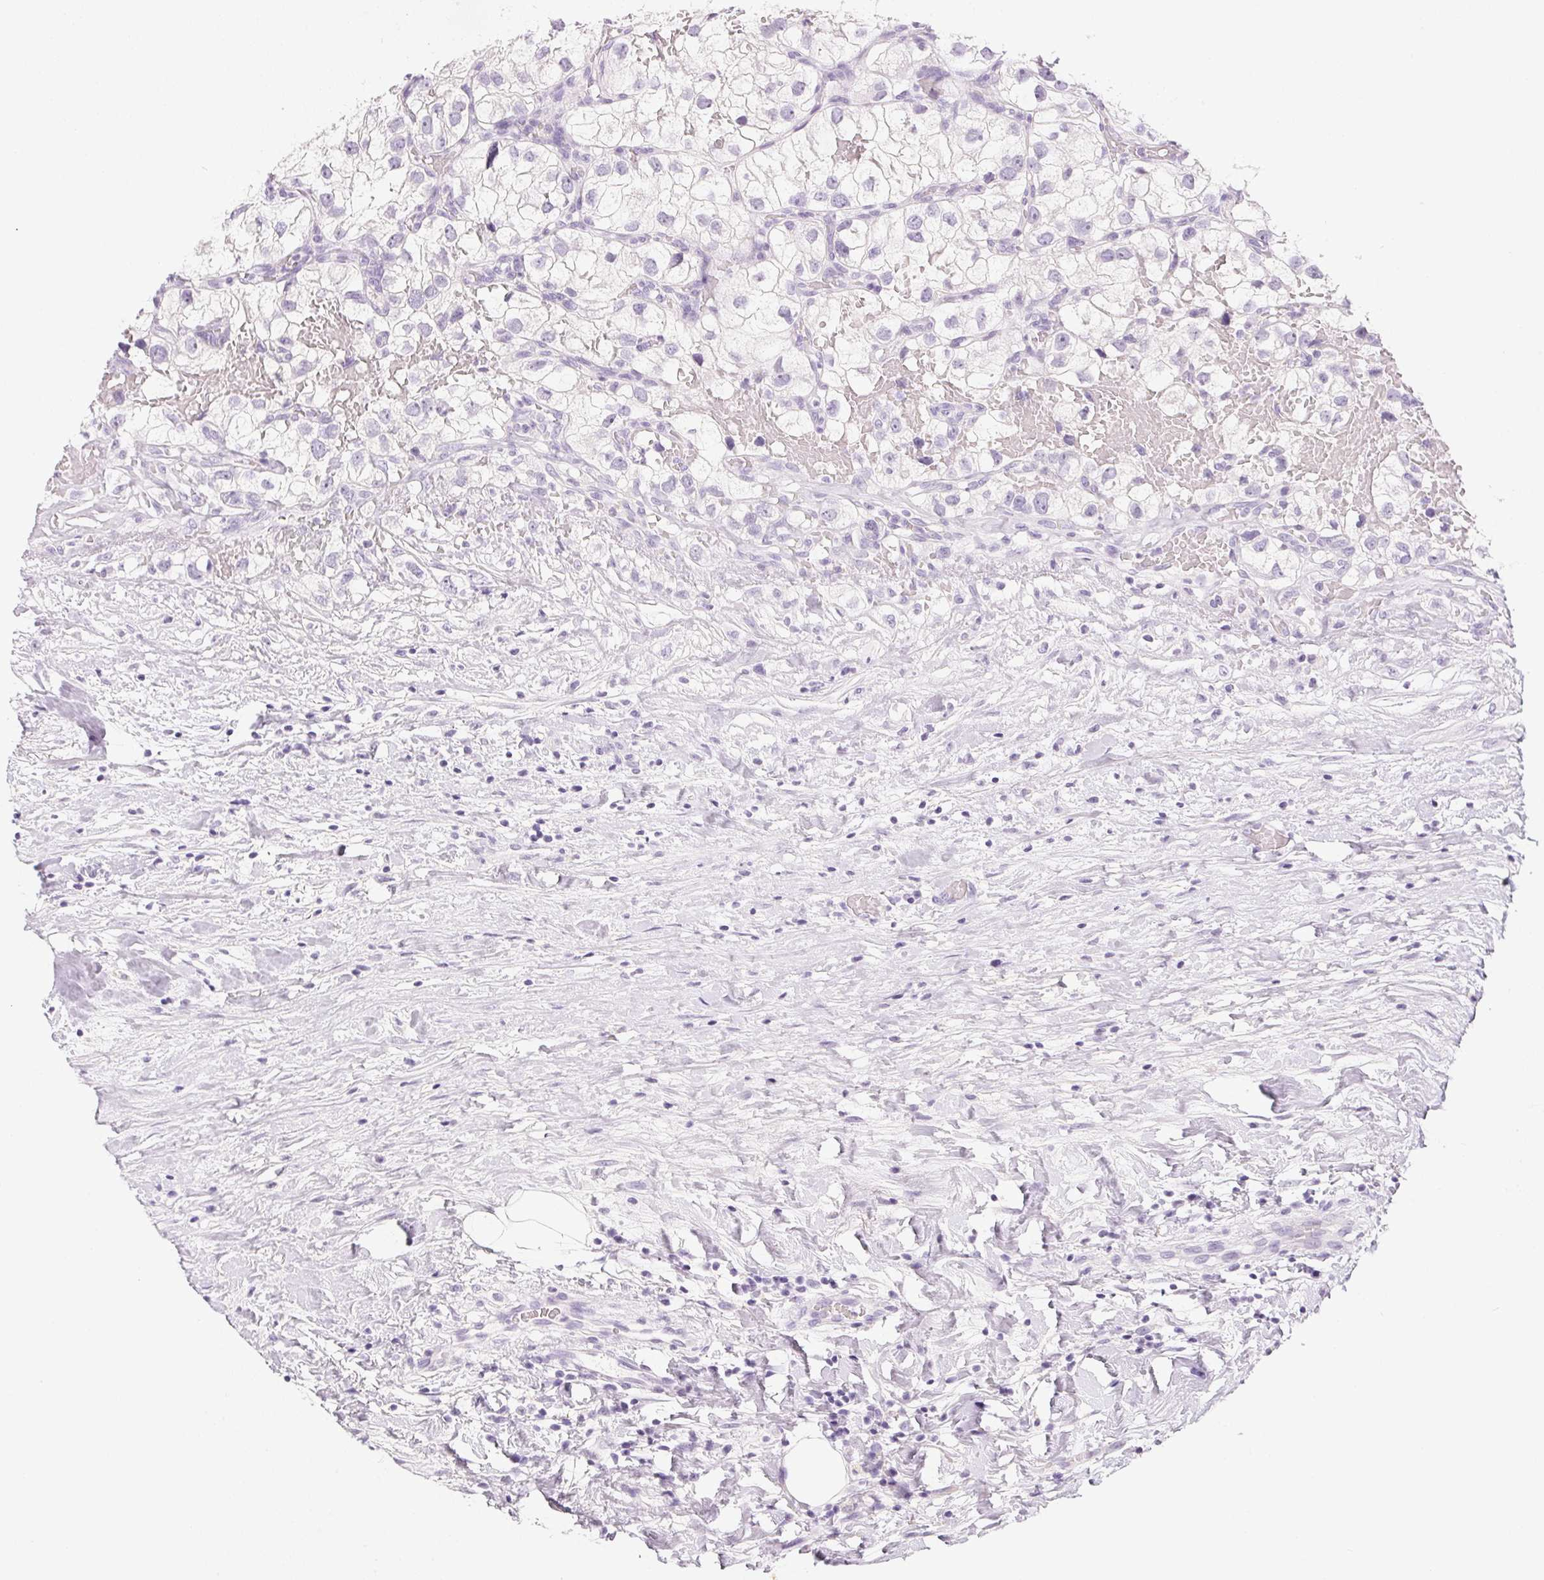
{"staining": {"intensity": "negative", "quantity": "none", "location": "none"}, "tissue": "renal cancer", "cell_type": "Tumor cells", "image_type": "cancer", "snomed": [{"axis": "morphology", "description": "Adenocarcinoma, NOS"}, {"axis": "topography", "description": "Kidney"}], "caption": "This is an immunohistochemistry histopathology image of human renal adenocarcinoma. There is no expression in tumor cells.", "gene": "PPY", "patient": {"sex": "male", "age": 59}}